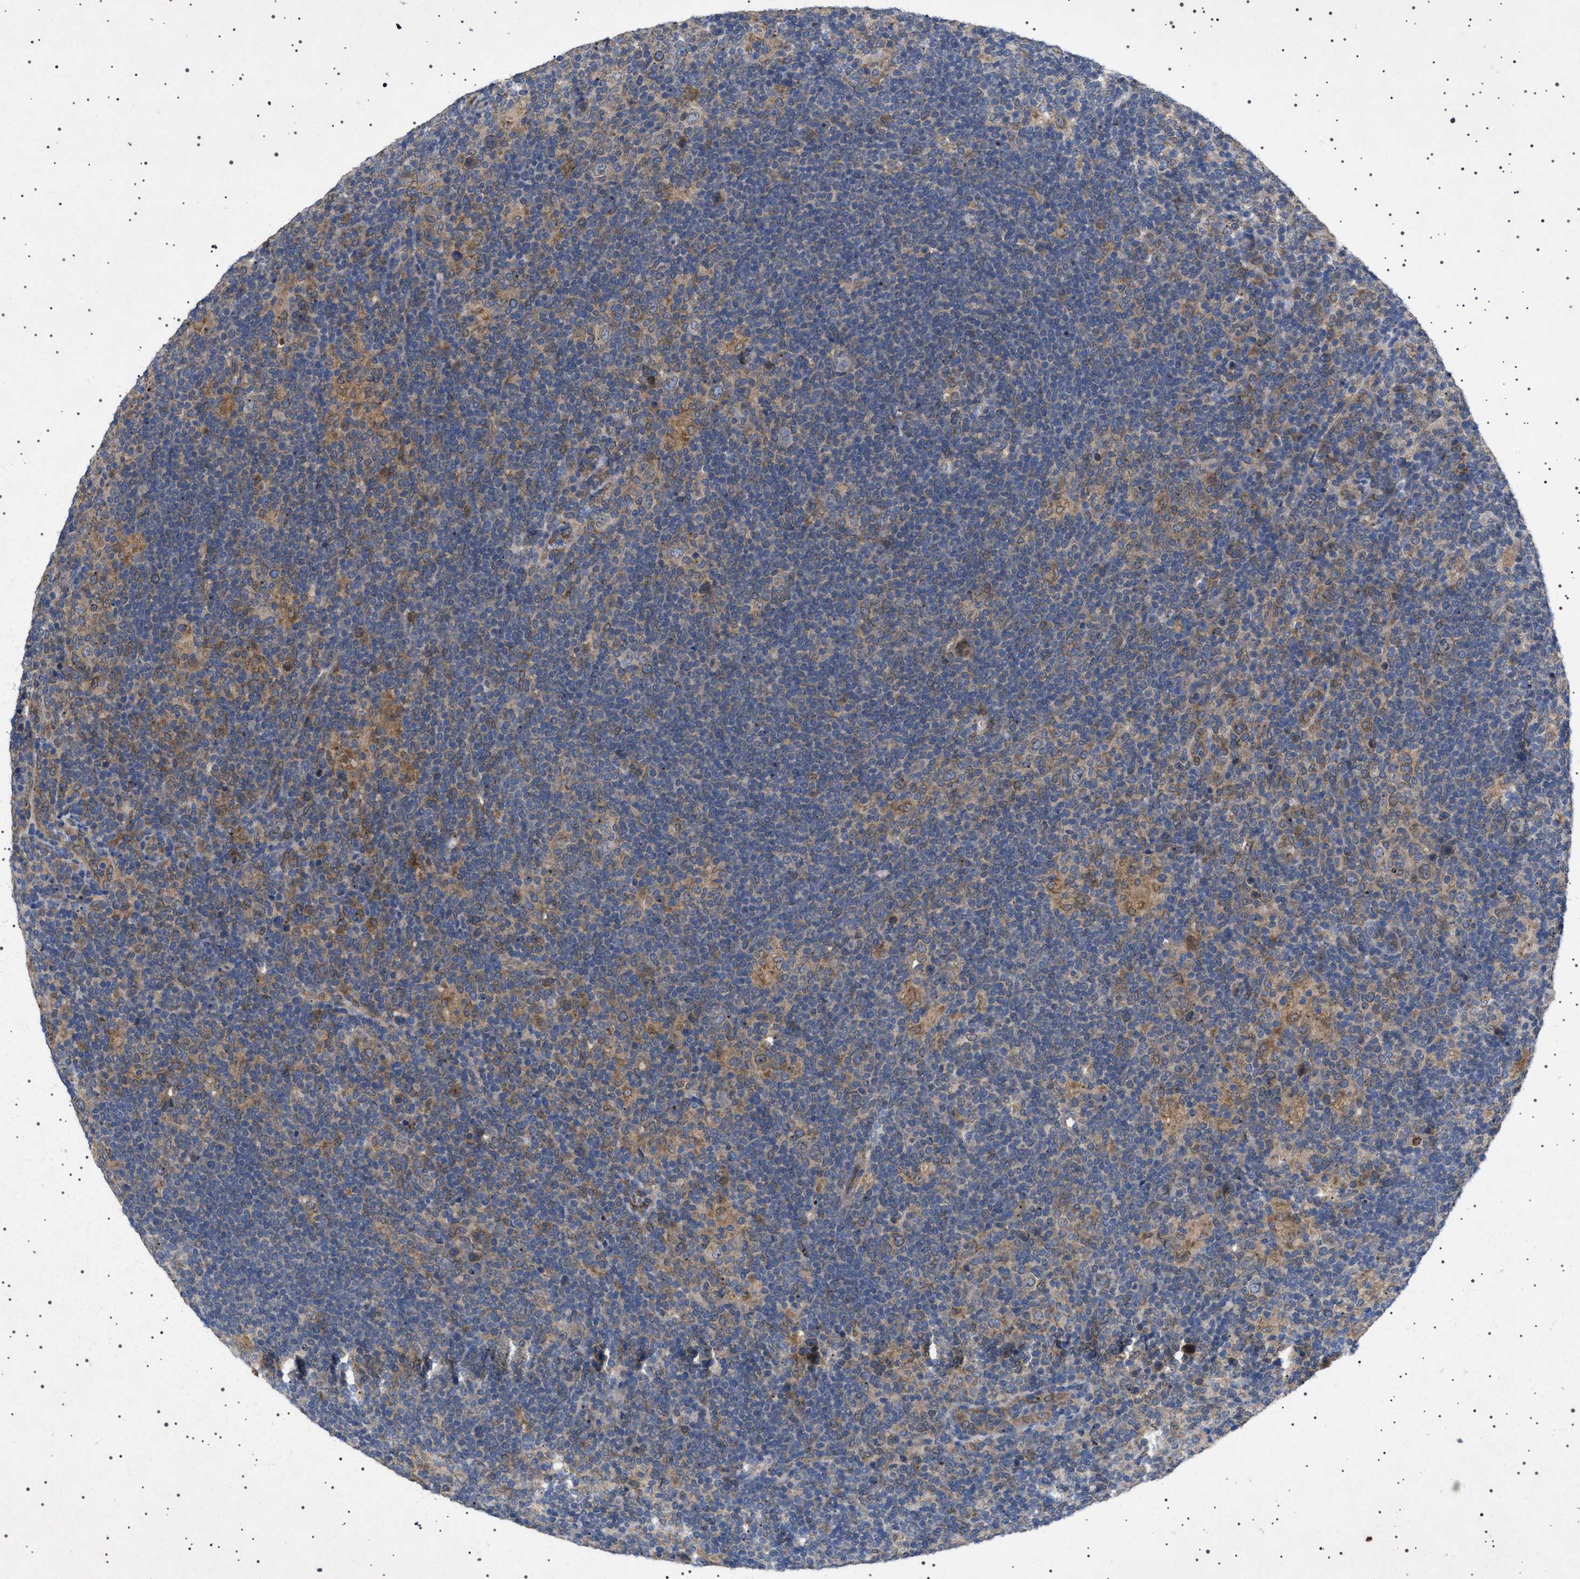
{"staining": {"intensity": "moderate", "quantity": "25%-75%", "location": "cytoplasmic/membranous"}, "tissue": "lymphoma", "cell_type": "Tumor cells", "image_type": "cancer", "snomed": [{"axis": "morphology", "description": "Hodgkin's disease, NOS"}, {"axis": "topography", "description": "Lymph node"}], "caption": "Protein expression analysis of human lymphoma reveals moderate cytoplasmic/membranous staining in about 25%-75% of tumor cells.", "gene": "NUP93", "patient": {"sex": "female", "age": 57}}